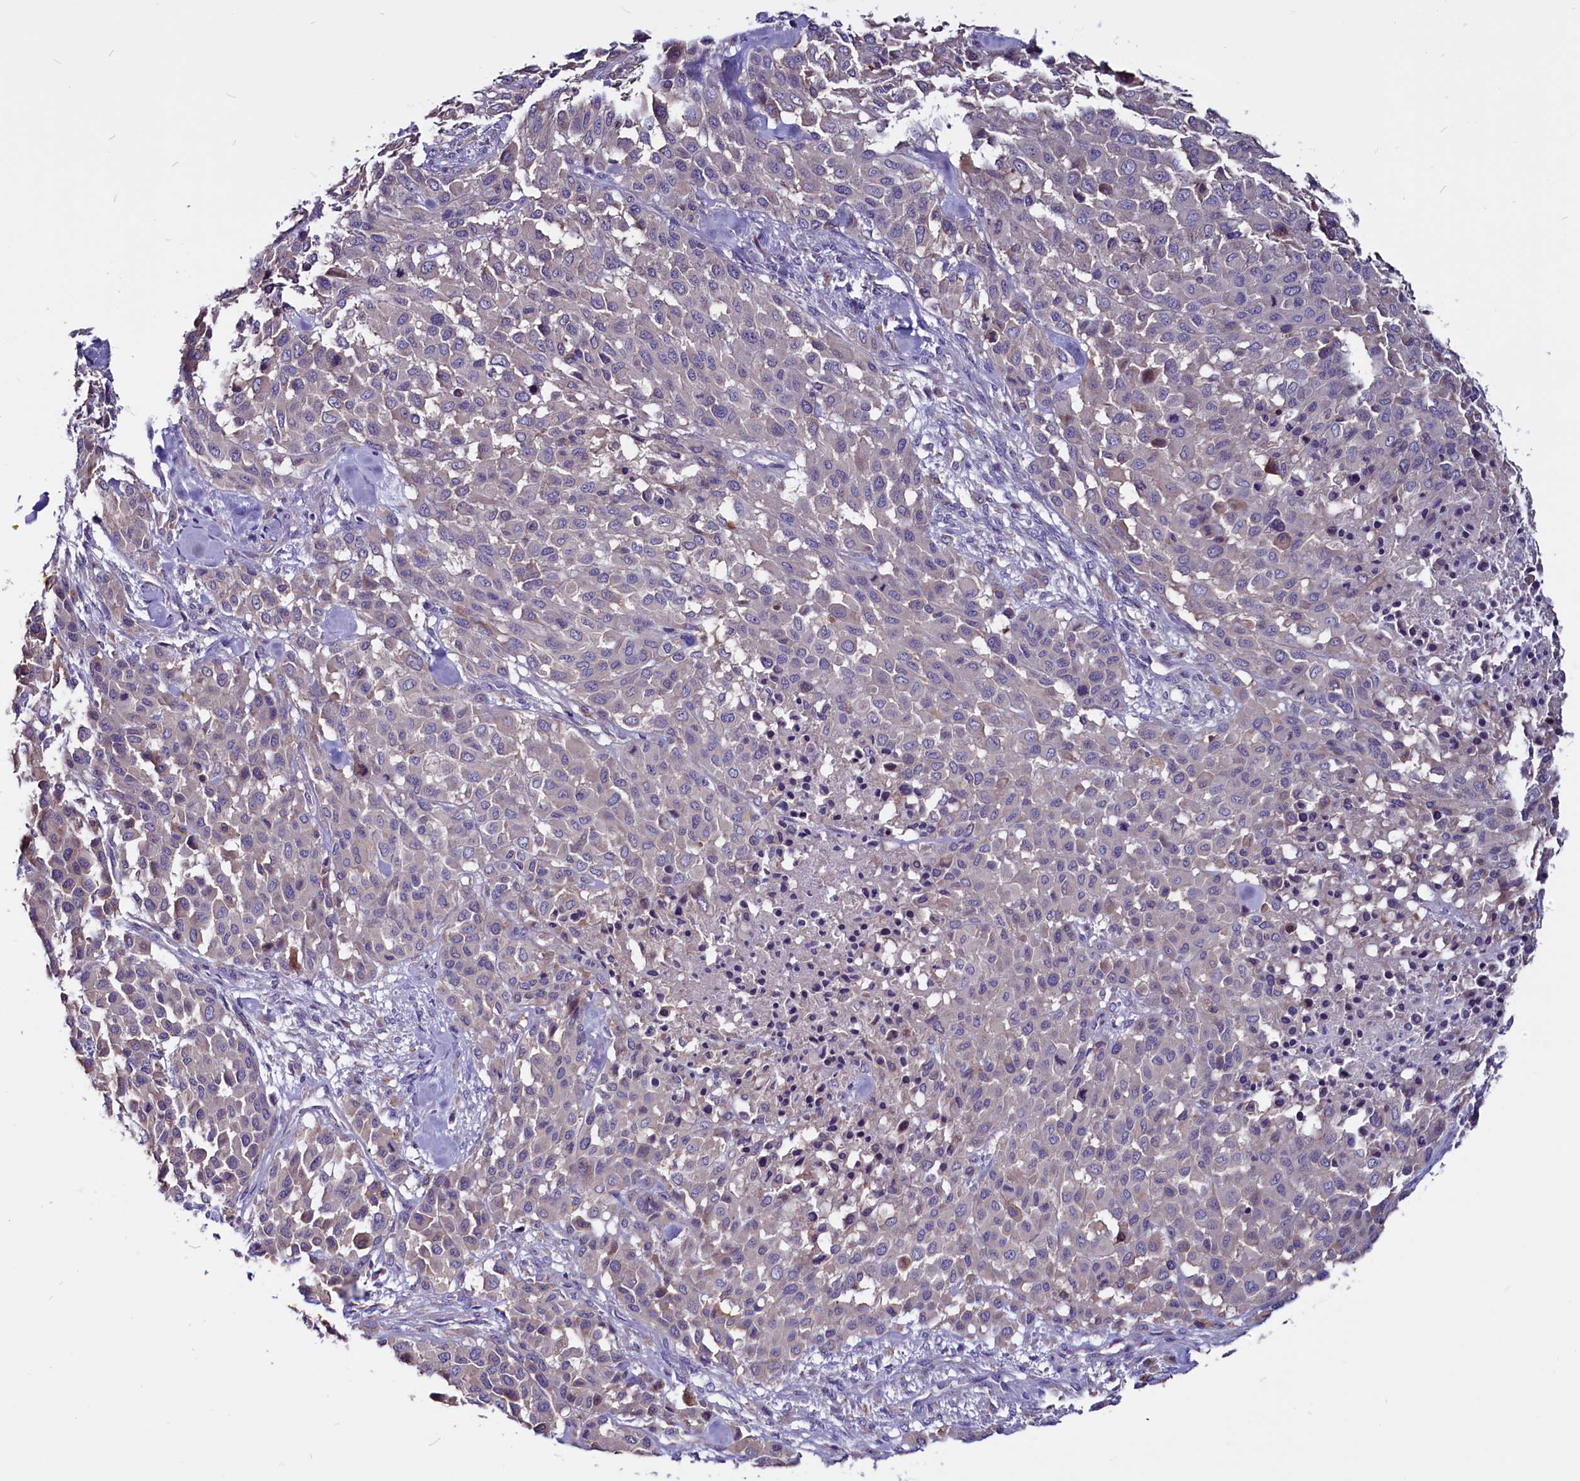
{"staining": {"intensity": "negative", "quantity": "none", "location": "none"}, "tissue": "melanoma", "cell_type": "Tumor cells", "image_type": "cancer", "snomed": [{"axis": "morphology", "description": "Malignant melanoma, Metastatic site"}, {"axis": "topography", "description": "Skin"}], "caption": "Tumor cells are negative for brown protein staining in malignant melanoma (metastatic site).", "gene": "CCBE1", "patient": {"sex": "female", "age": 81}}